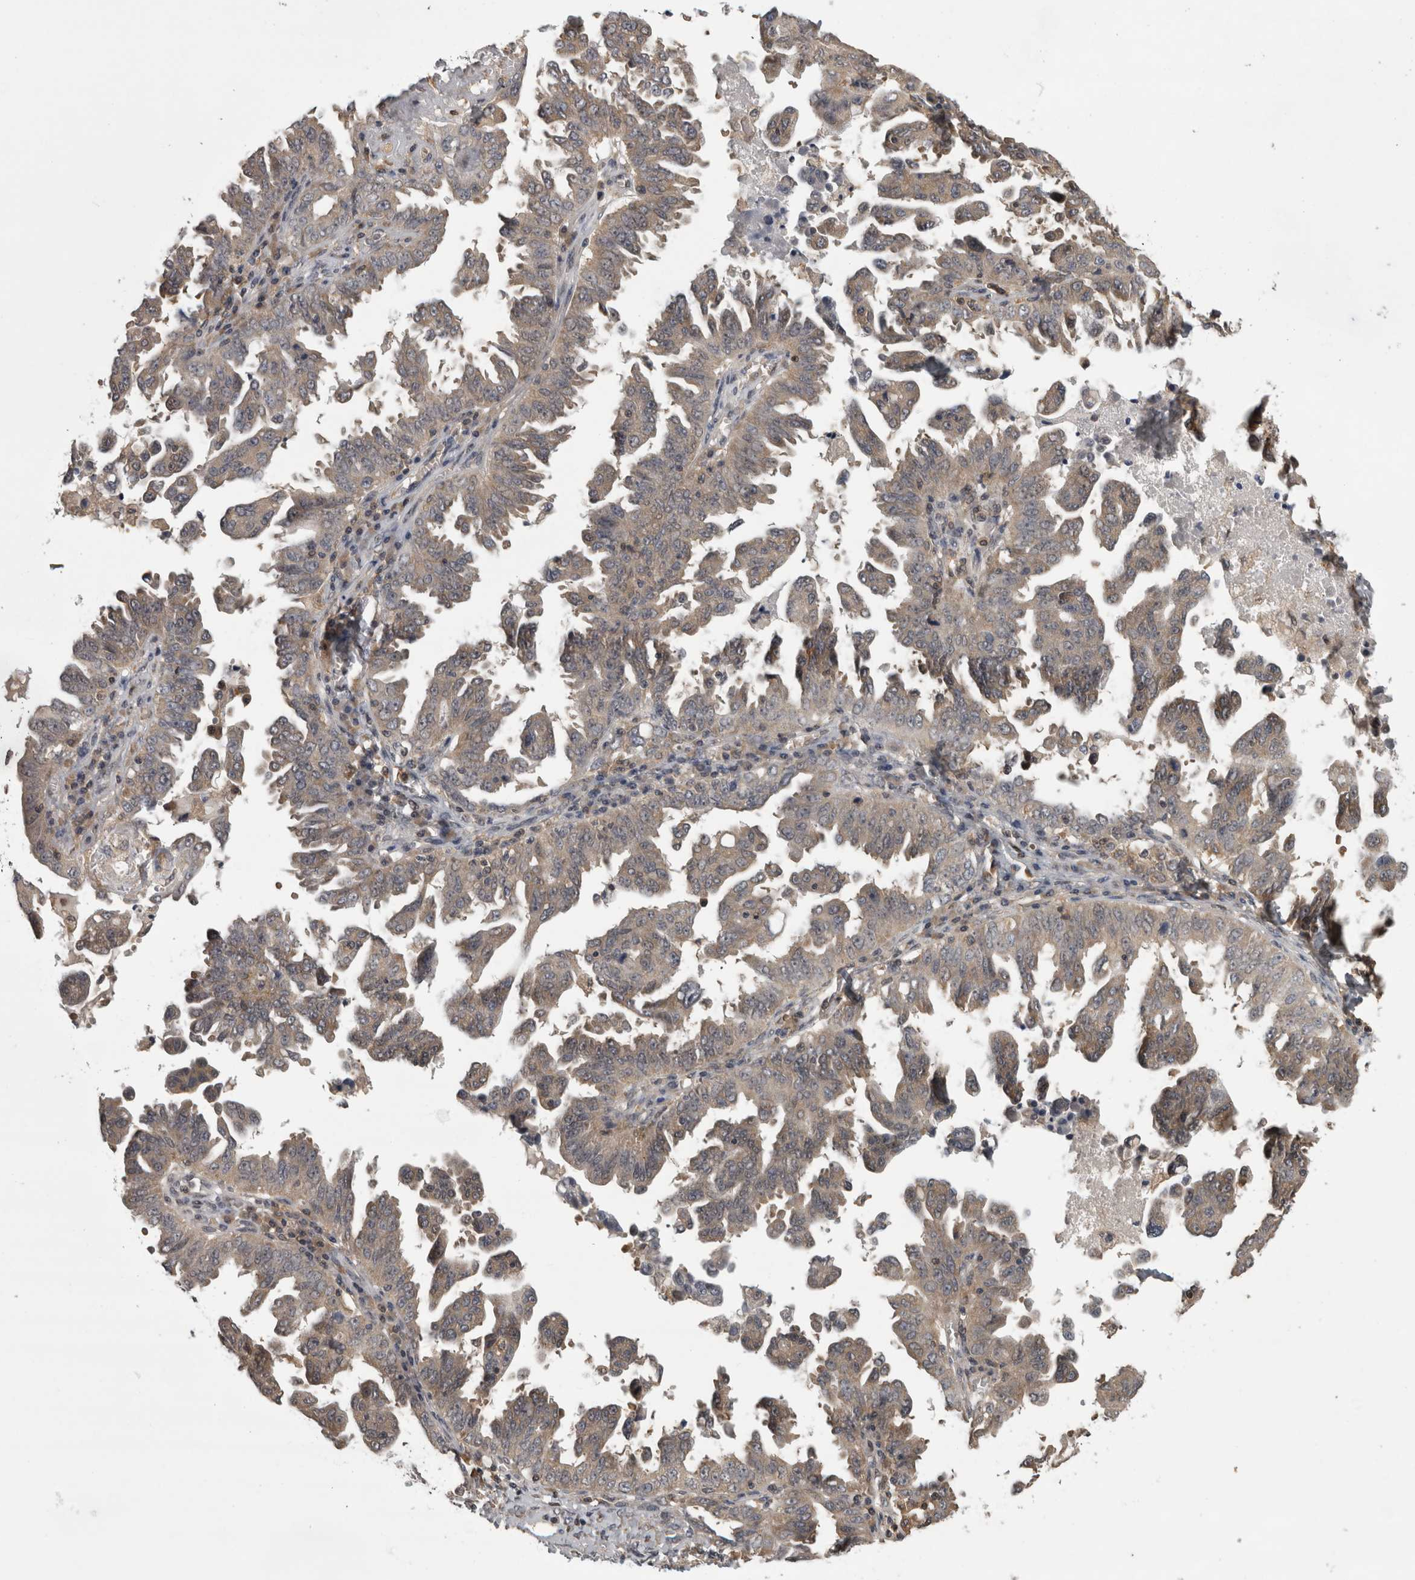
{"staining": {"intensity": "weak", "quantity": ">75%", "location": "cytoplasmic/membranous,nuclear"}, "tissue": "ovarian cancer", "cell_type": "Tumor cells", "image_type": "cancer", "snomed": [{"axis": "morphology", "description": "Carcinoma, endometroid"}, {"axis": "topography", "description": "Ovary"}], "caption": "Brown immunohistochemical staining in endometroid carcinoma (ovarian) shows weak cytoplasmic/membranous and nuclear positivity in about >75% of tumor cells. The protein is shown in brown color, while the nuclei are stained blue.", "gene": "APRT", "patient": {"sex": "female", "age": 62}}